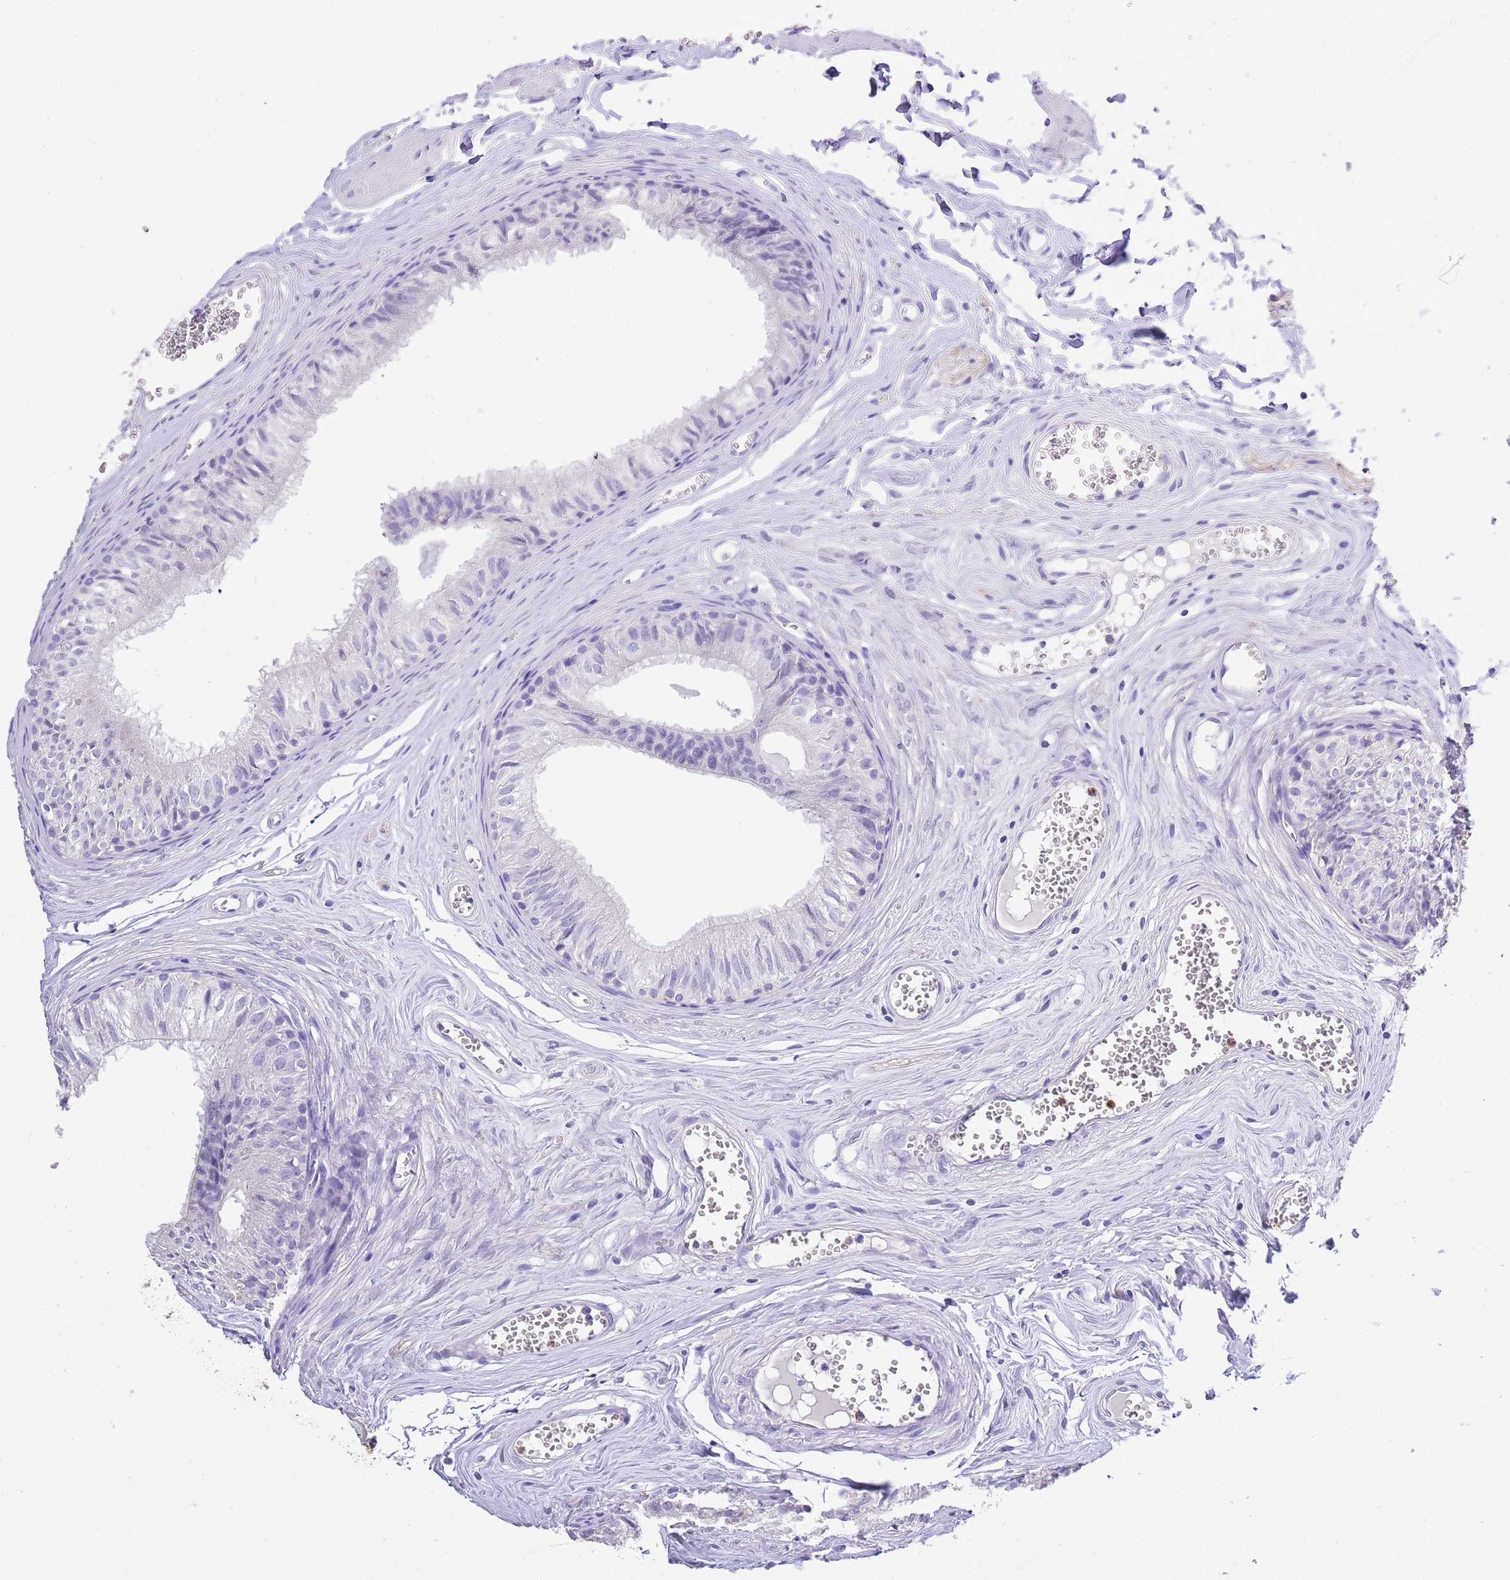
{"staining": {"intensity": "moderate", "quantity": "<25%", "location": "cytoplasmic/membranous"}, "tissue": "epididymis", "cell_type": "Glandular cells", "image_type": "normal", "snomed": [{"axis": "morphology", "description": "Normal tissue, NOS"}, {"axis": "topography", "description": "Epididymis"}], "caption": "This is a photomicrograph of immunohistochemistry (IHC) staining of unremarkable epididymis, which shows moderate positivity in the cytoplasmic/membranous of glandular cells.", "gene": "OR2Z1", "patient": {"sex": "male", "age": 36}}